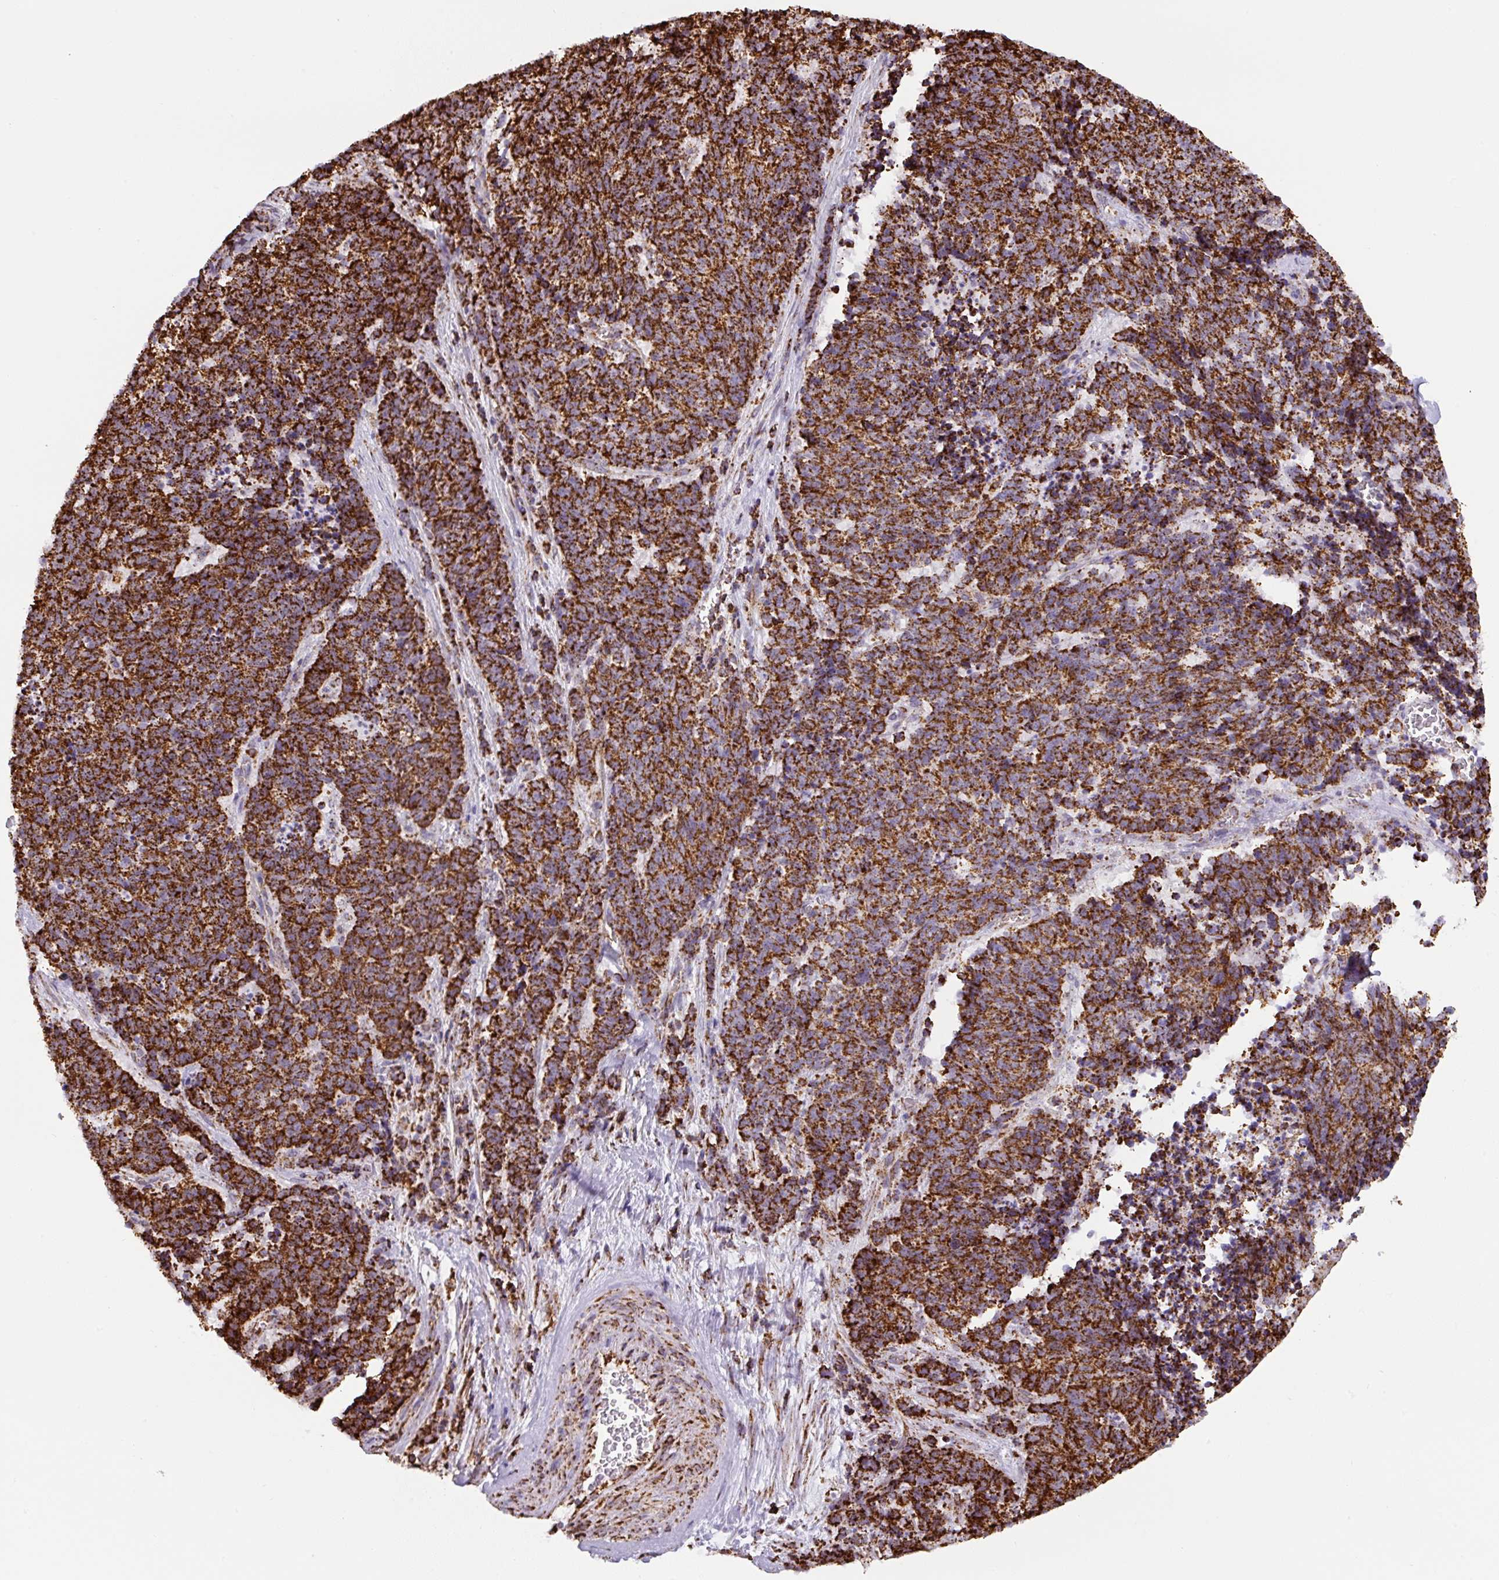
{"staining": {"intensity": "strong", "quantity": ">75%", "location": "cytoplasmic/membranous"}, "tissue": "cervical cancer", "cell_type": "Tumor cells", "image_type": "cancer", "snomed": [{"axis": "morphology", "description": "Squamous cell carcinoma, NOS"}, {"axis": "topography", "description": "Cervix"}], "caption": "Immunohistochemistry histopathology image of cervical squamous cell carcinoma stained for a protein (brown), which reveals high levels of strong cytoplasmic/membranous staining in approximately >75% of tumor cells.", "gene": "ATP5F1A", "patient": {"sex": "female", "age": 29}}